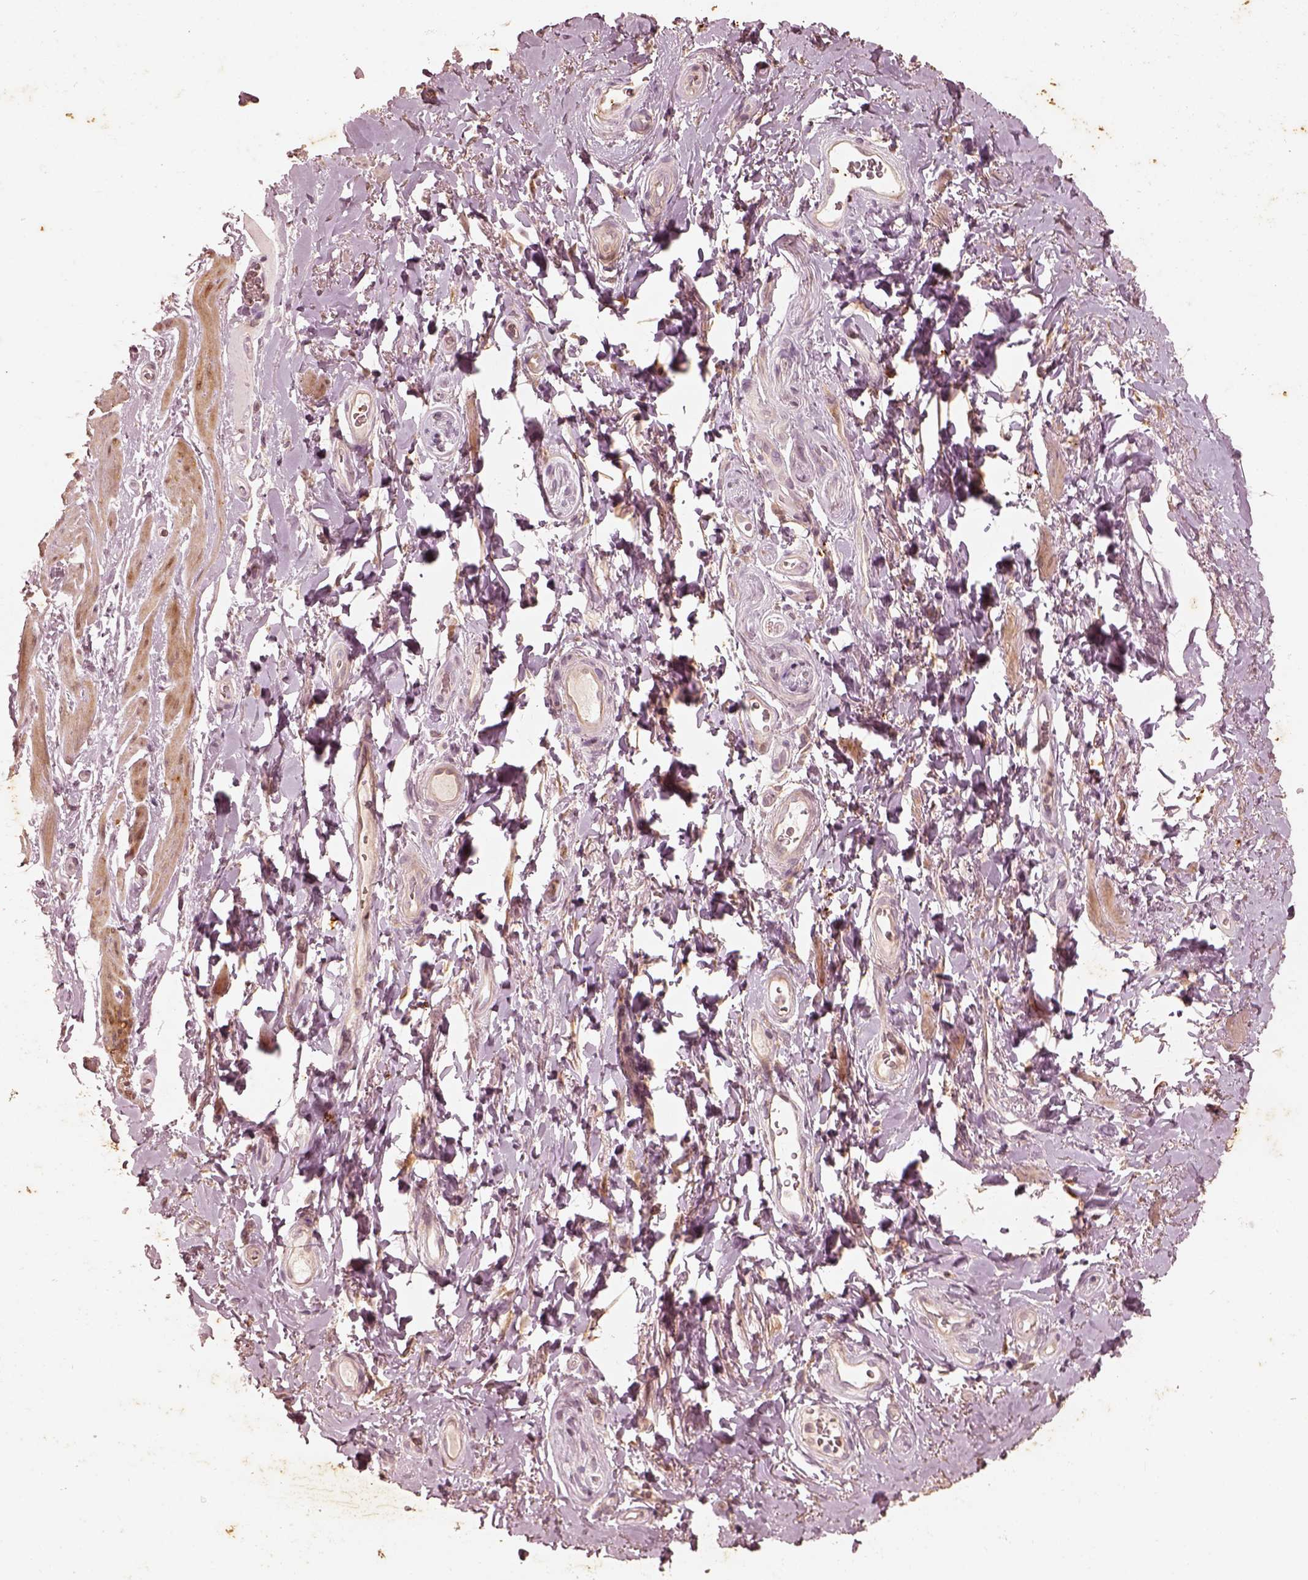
{"staining": {"intensity": "moderate", "quantity": ">75%", "location": "cytoplasmic/membranous"}, "tissue": "adipose tissue", "cell_type": "Adipocytes", "image_type": "normal", "snomed": [{"axis": "morphology", "description": "Normal tissue, NOS"}, {"axis": "topography", "description": "Anal"}, {"axis": "topography", "description": "Peripheral nerve tissue"}], "caption": "A micrograph of adipose tissue stained for a protein reveals moderate cytoplasmic/membranous brown staining in adipocytes. The staining was performed using DAB (3,3'-diaminobenzidine) to visualize the protein expression in brown, while the nuclei were stained in blue with hematoxylin (Magnification: 20x).", "gene": "WLS", "patient": {"sex": "male", "age": 53}}